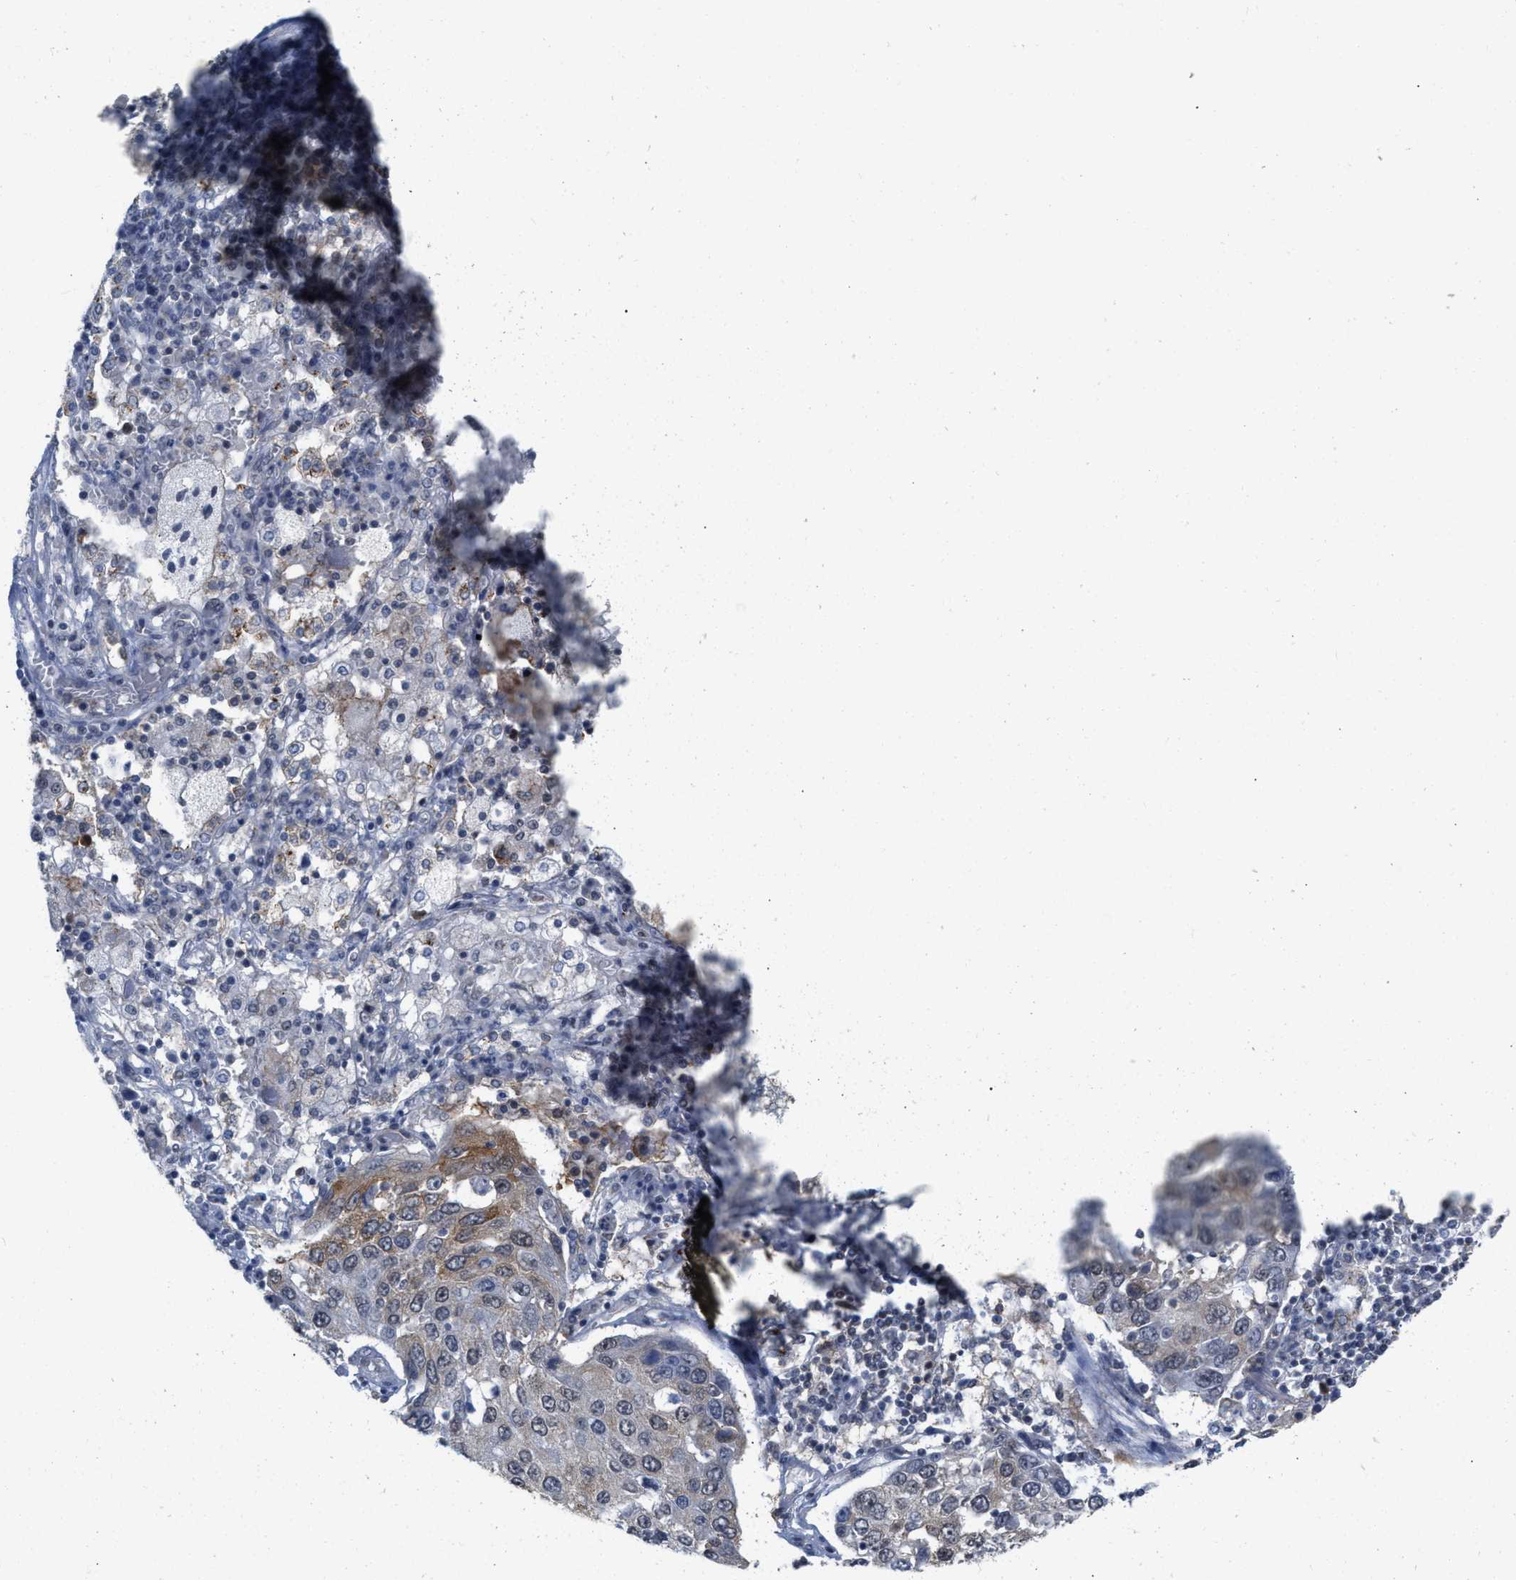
{"staining": {"intensity": "moderate", "quantity": "<25%", "location": "cytoplasmic/membranous"}, "tissue": "lung cancer", "cell_type": "Tumor cells", "image_type": "cancer", "snomed": [{"axis": "morphology", "description": "Squamous cell carcinoma, NOS"}, {"axis": "topography", "description": "Lung"}], "caption": "Lung squamous cell carcinoma was stained to show a protein in brown. There is low levels of moderate cytoplasmic/membranous staining in approximately <25% of tumor cells. The staining was performed using DAB, with brown indicating positive protein expression. Nuclei are stained blue with hematoxylin.", "gene": "BAIAP2L1", "patient": {"sex": "male", "age": 65}}